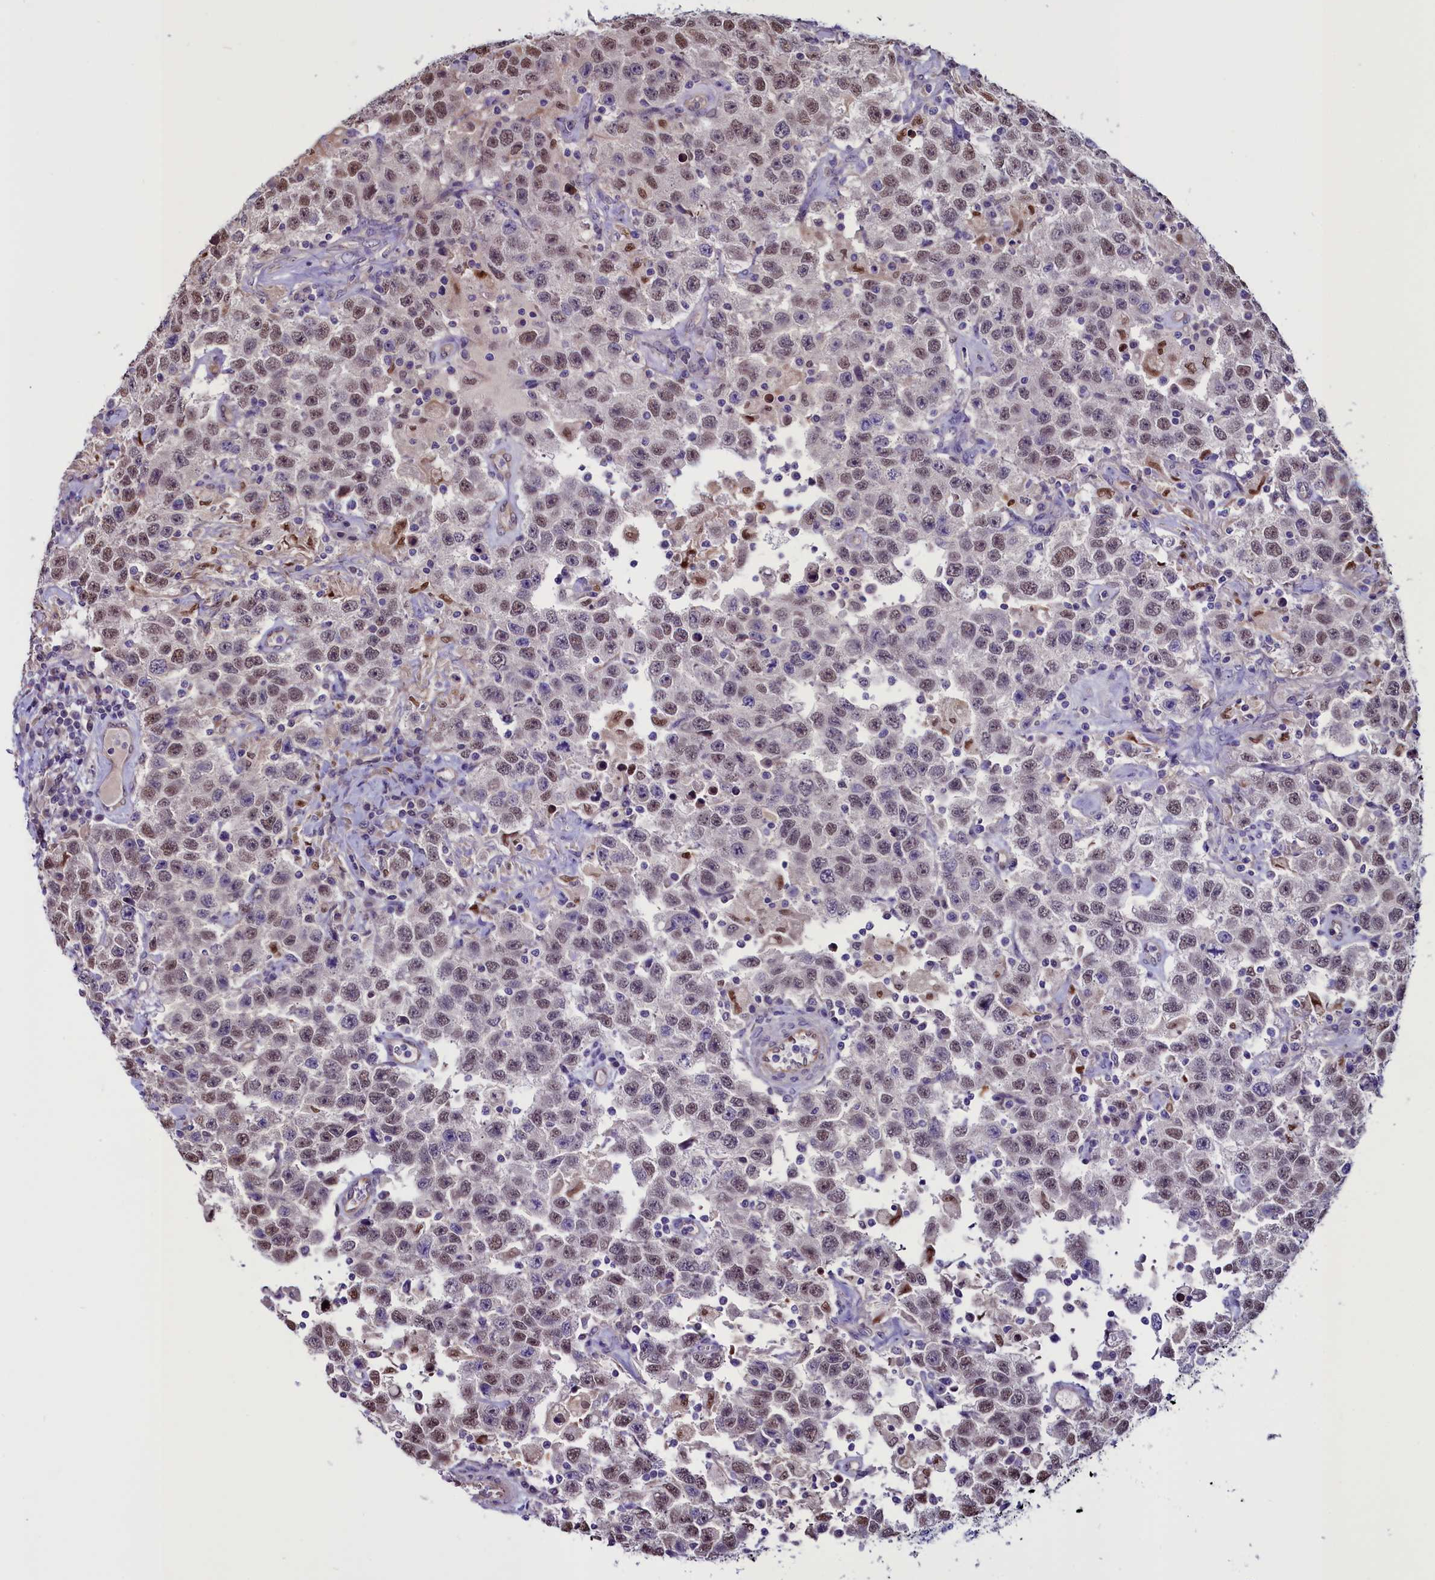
{"staining": {"intensity": "weak", "quantity": "25%-75%", "location": "nuclear"}, "tissue": "testis cancer", "cell_type": "Tumor cells", "image_type": "cancer", "snomed": [{"axis": "morphology", "description": "Seminoma, NOS"}, {"axis": "topography", "description": "Testis"}], "caption": "This is an image of immunohistochemistry (IHC) staining of testis seminoma, which shows weak positivity in the nuclear of tumor cells.", "gene": "PDILT", "patient": {"sex": "male", "age": 41}}